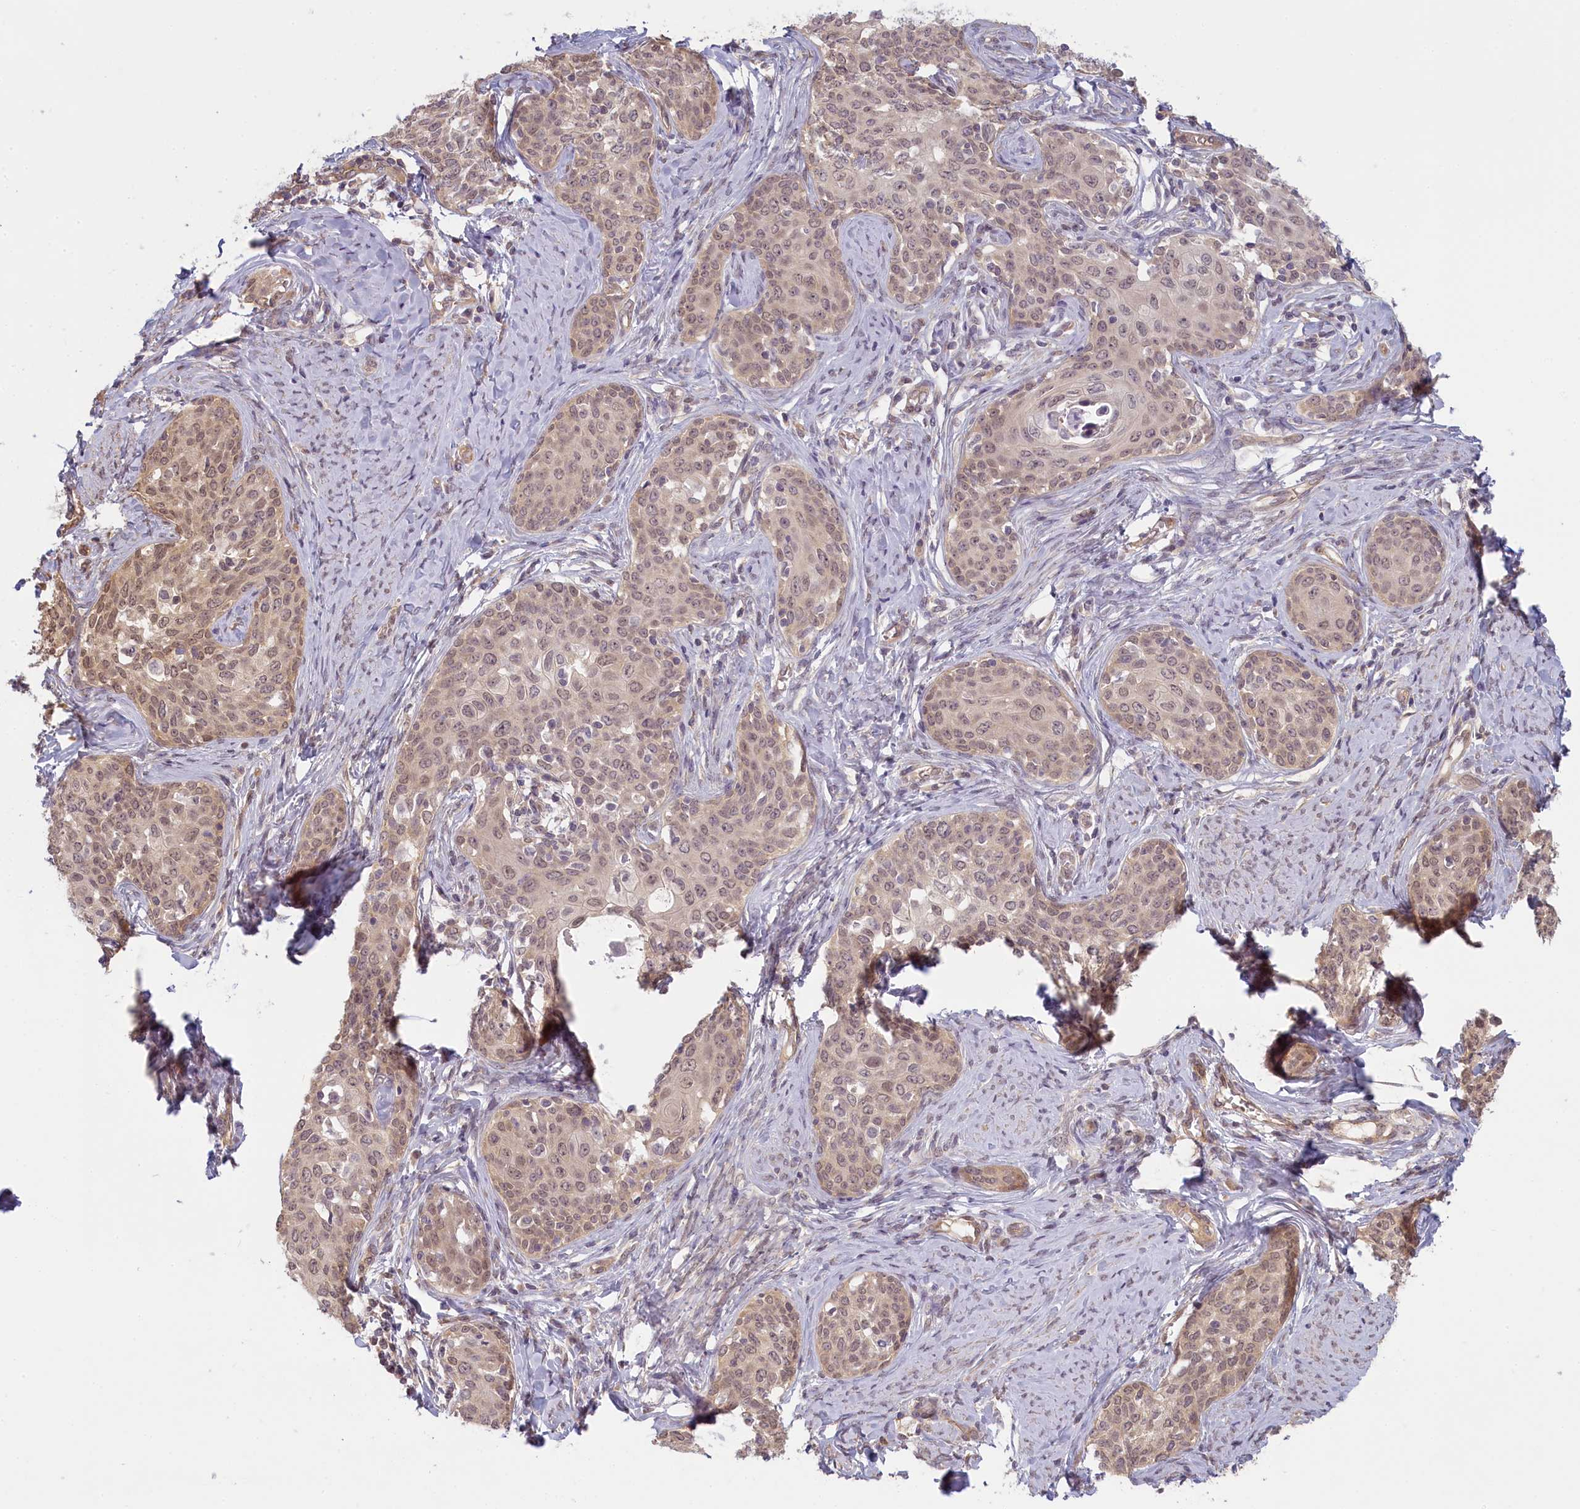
{"staining": {"intensity": "weak", "quantity": ">75%", "location": "nuclear"}, "tissue": "cervical cancer", "cell_type": "Tumor cells", "image_type": "cancer", "snomed": [{"axis": "morphology", "description": "Squamous cell carcinoma, NOS"}, {"axis": "morphology", "description": "Adenocarcinoma, NOS"}, {"axis": "topography", "description": "Cervix"}], "caption": "Protein analysis of cervical squamous cell carcinoma tissue shows weak nuclear expression in approximately >75% of tumor cells.", "gene": "C19orf44", "patient": {"sex": "female", "age": 52}}